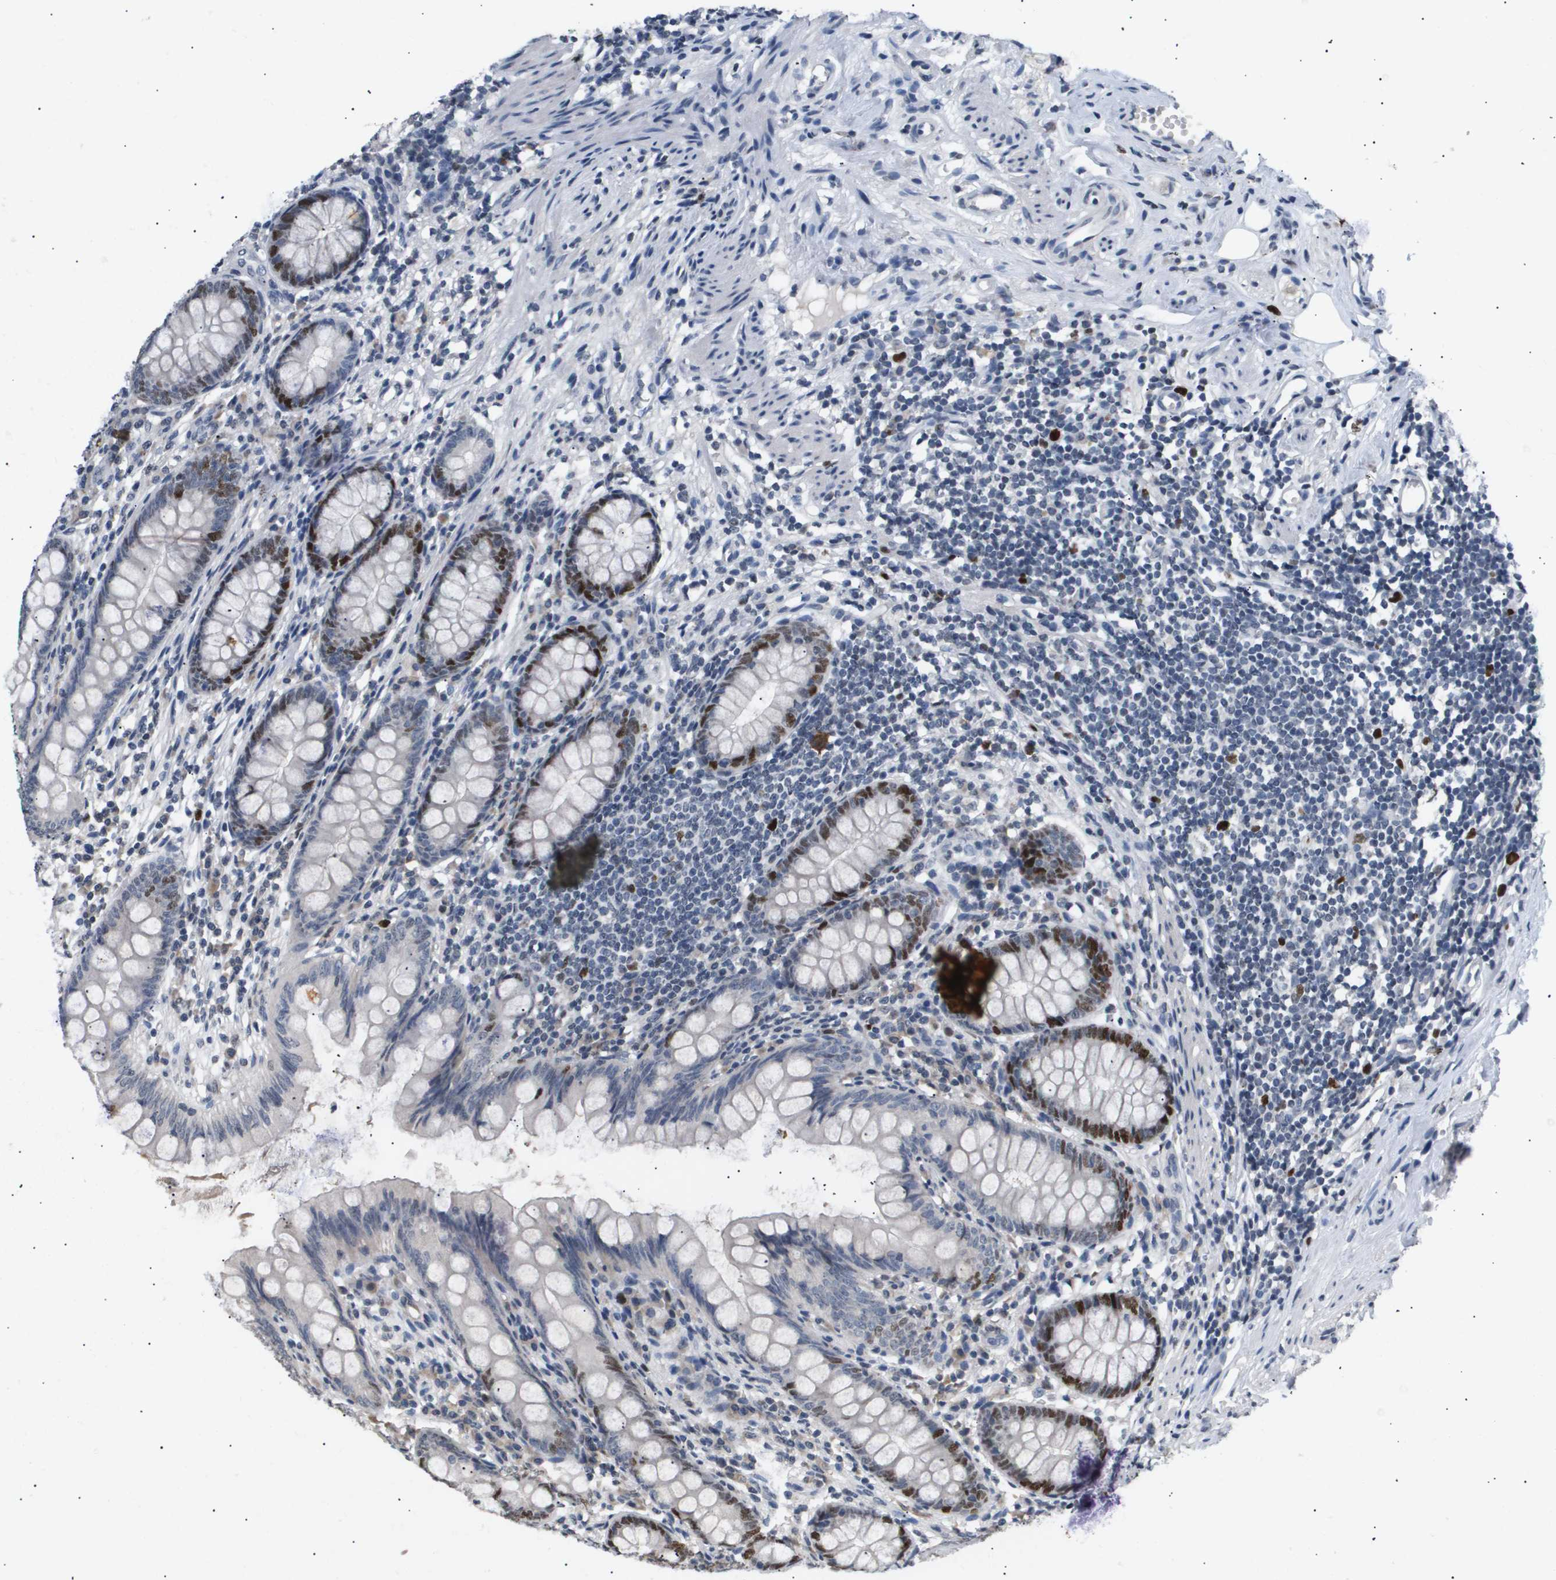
{"staining": {"intensity": "strong", "quantity": "25%-75%", "location": "nuclear"}, "tissue": "appendix", "cell_type": "Glandular cells", "image_type": "normal", "snomed": [{"axis": "morphology", "description": "Normal tissue, NOS"}, {"axis": "topography", "description": "Appendix"}], "caption": "Immunohistochemical staining of benign appendix shows high levels of strong nuclear expression in about 25%-75% of glandular cells.", "gene": "ANAPC2", "patient": {"sex": "female", "age": 77}}